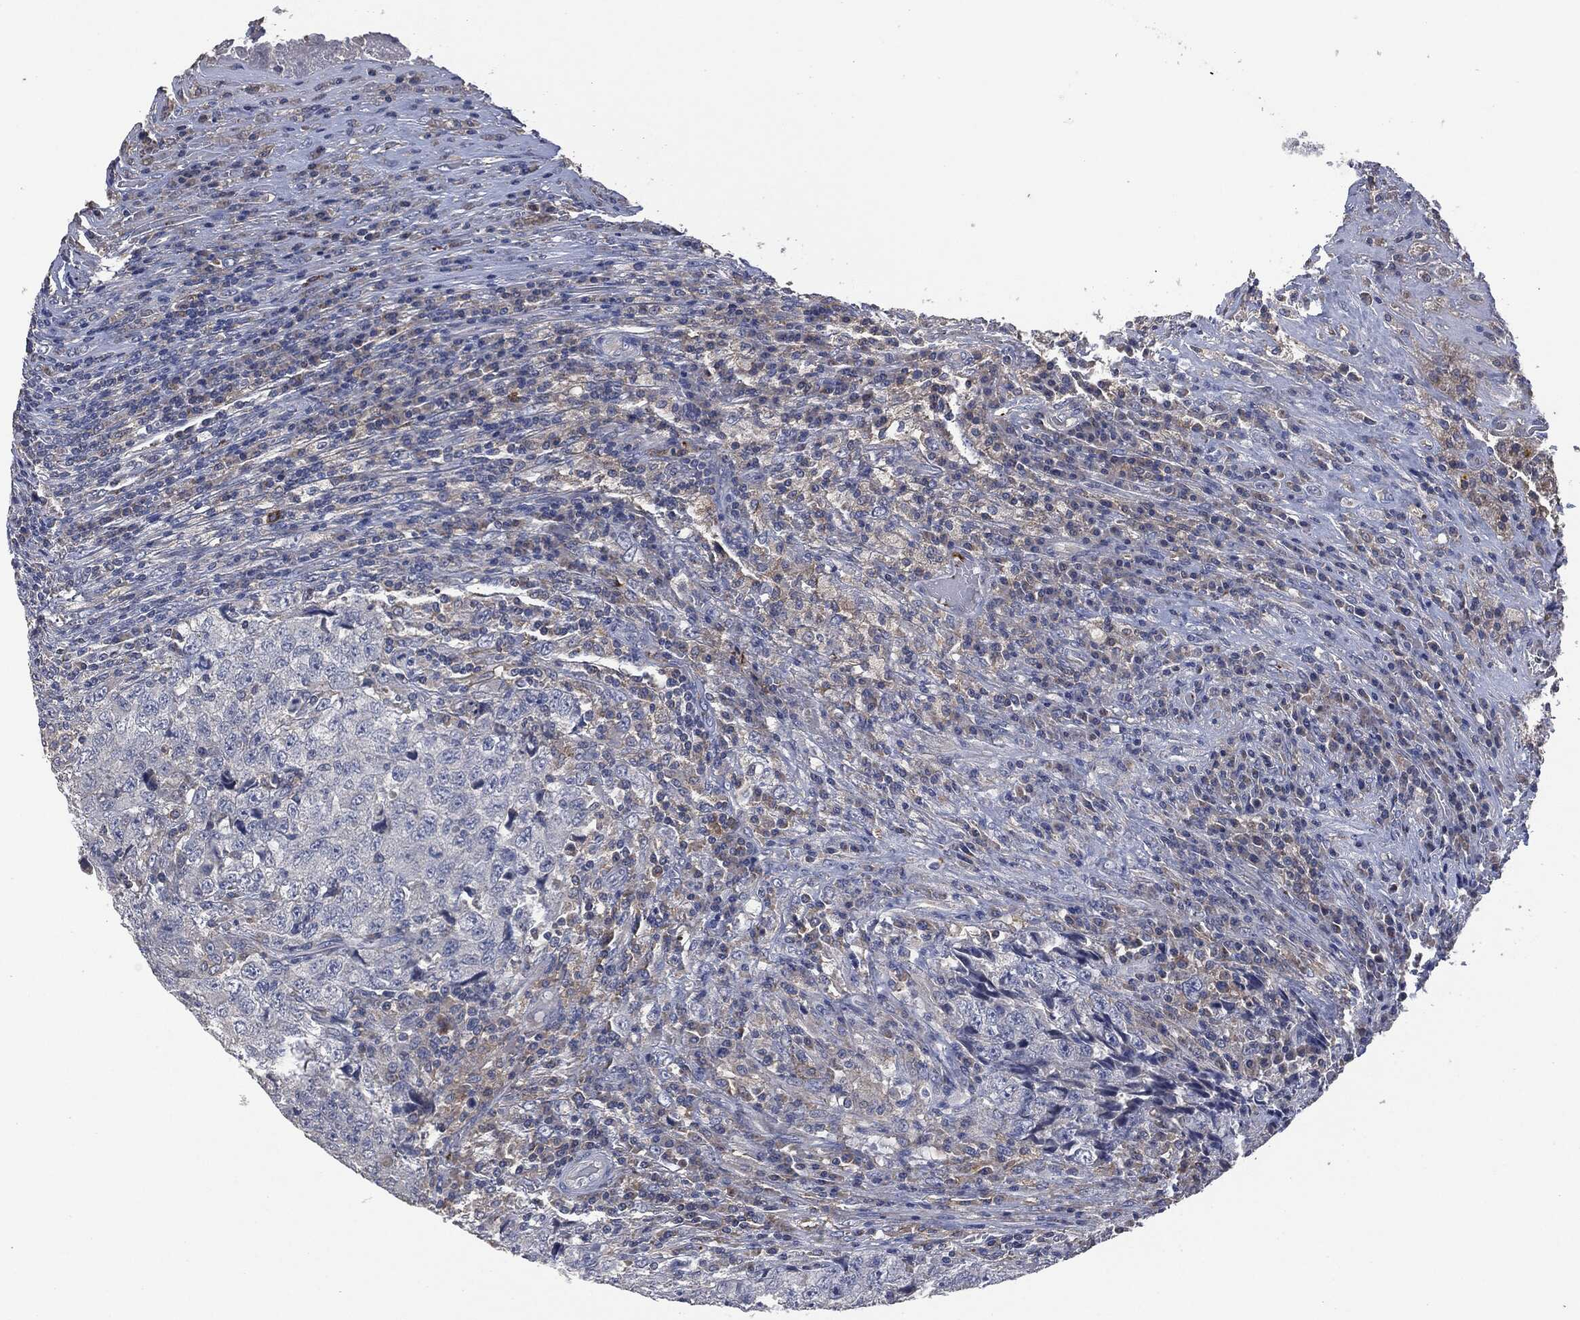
{"staining": {"intensity": "weak", "quantity": "<25%", "location": "cytoplasmic/membranous"}, "tissue": "testis cancer", "cell_type": "Tumor cells", "image_type": "cancer", "snomed": [{"axis": "morphology", "description": "Necrosis, NOS"}, {"axis": "morphology", "description": "Carcinoma, Embryonal, NOS"}, {"axis": "topography", "description": "Testis"}], "caption": "Testis cancer (embryonal carcinoma) was stained to show a protein in brown. There is no significant staining in tumor cells. (Stains: DAB (3,3'-diaminobenzidine) immunohistochemistry with hematoxylin counter stain, Microscopy: brightfield microscopy at high magnification).", "gene": "CD33", "patient": {"sex": "male", "age": 19}}